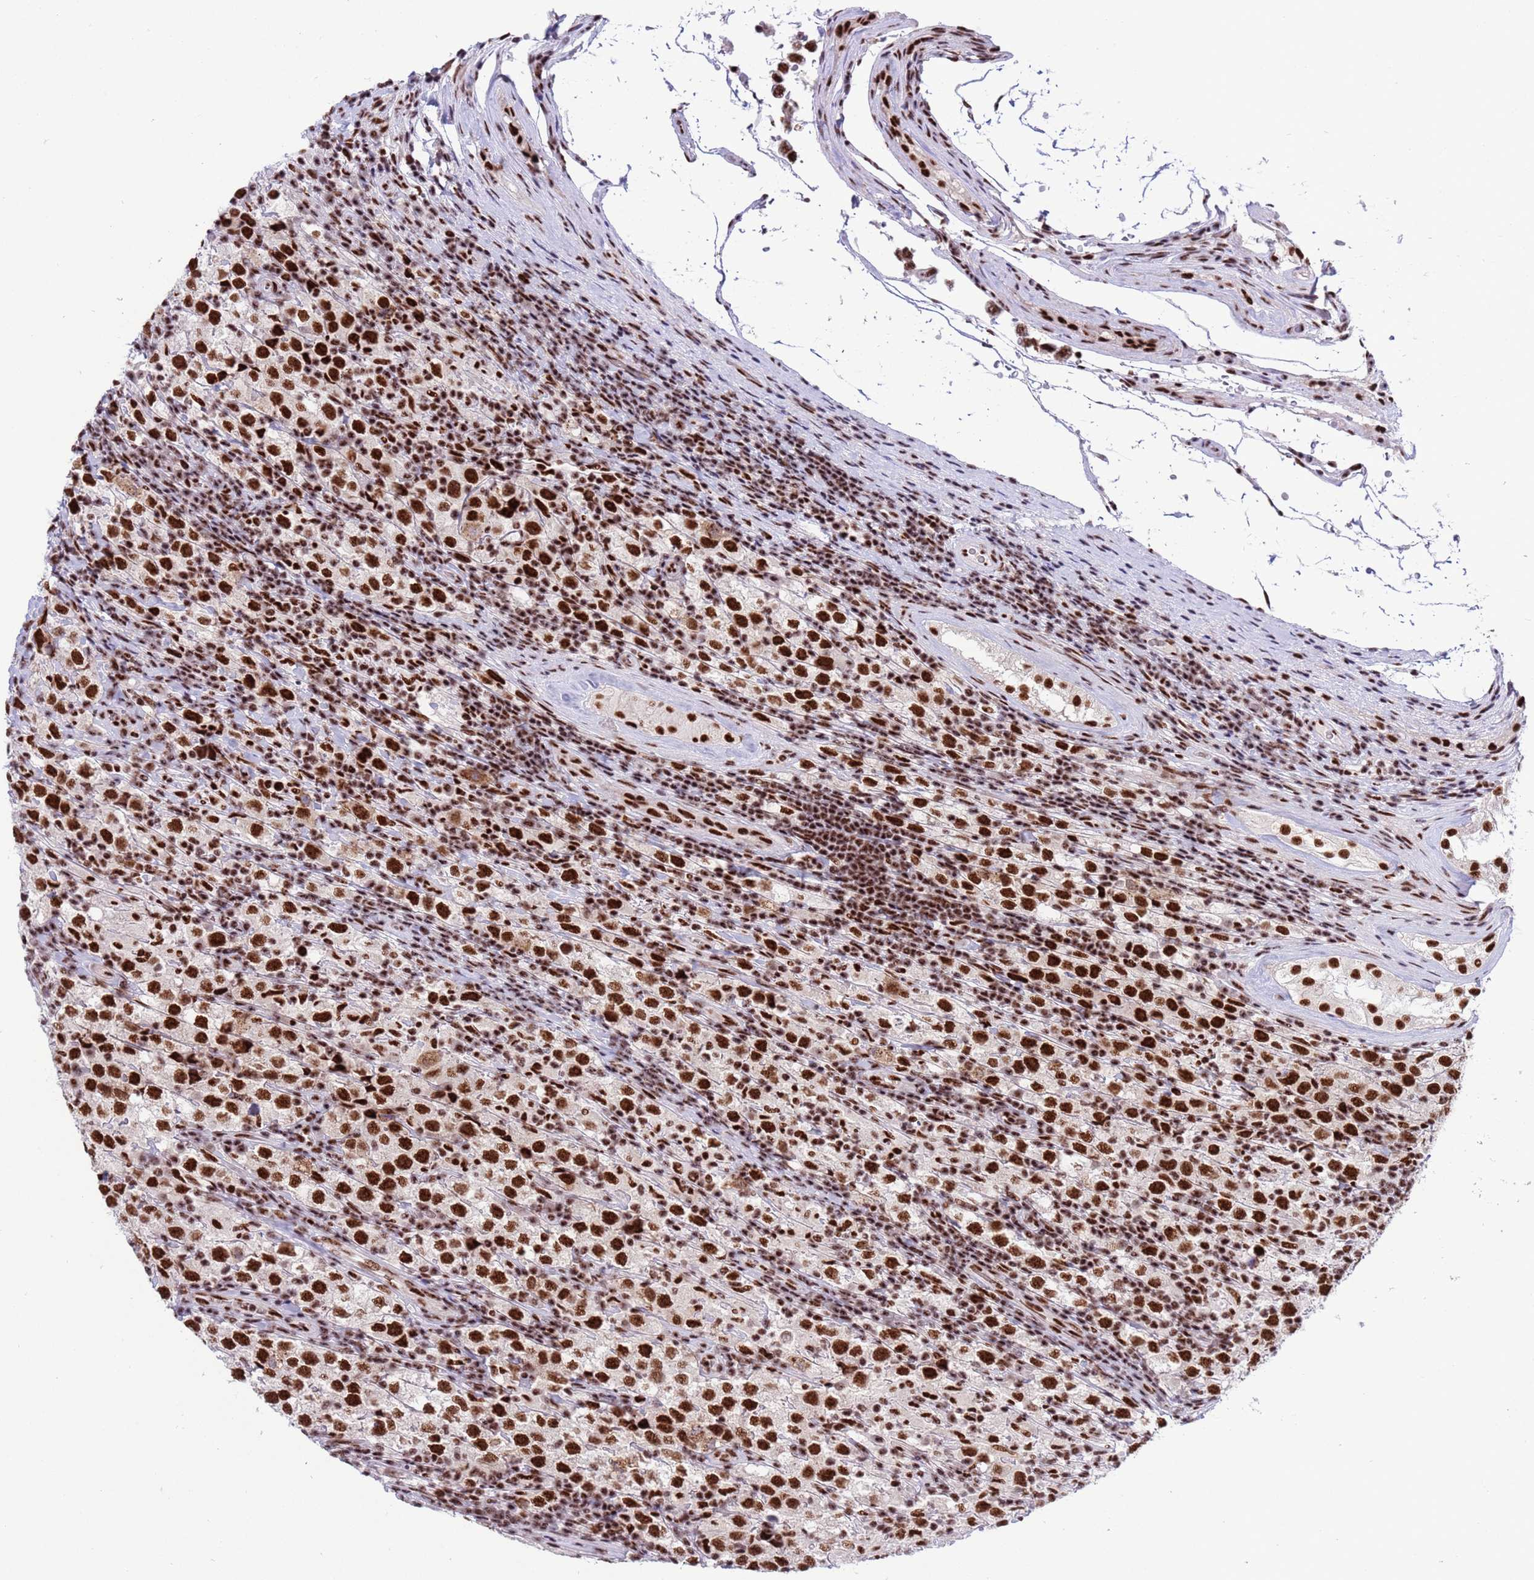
{"staining": {"intensity": "strong", "quantity": ">75%", "location": "nuclear"}, "tissue": "testis cancer", "cell_type": "Tumor cells", "image_type": "cancer", "snomed": [{"axis": "morphology", "description": "Seminoma, NOS"}, {"axis": "morphology", "description": "Carcinoma, Embryonal, NOS"}, {"axis": "topography", "description": "Testis"}], "caption": "The immunohistochemical stain labels strong nuclear staining in tumor cells of testis cancer (seminoma) tissue.", "gene": "THOC2", "patient": {"sex": "male", "age": 41}}